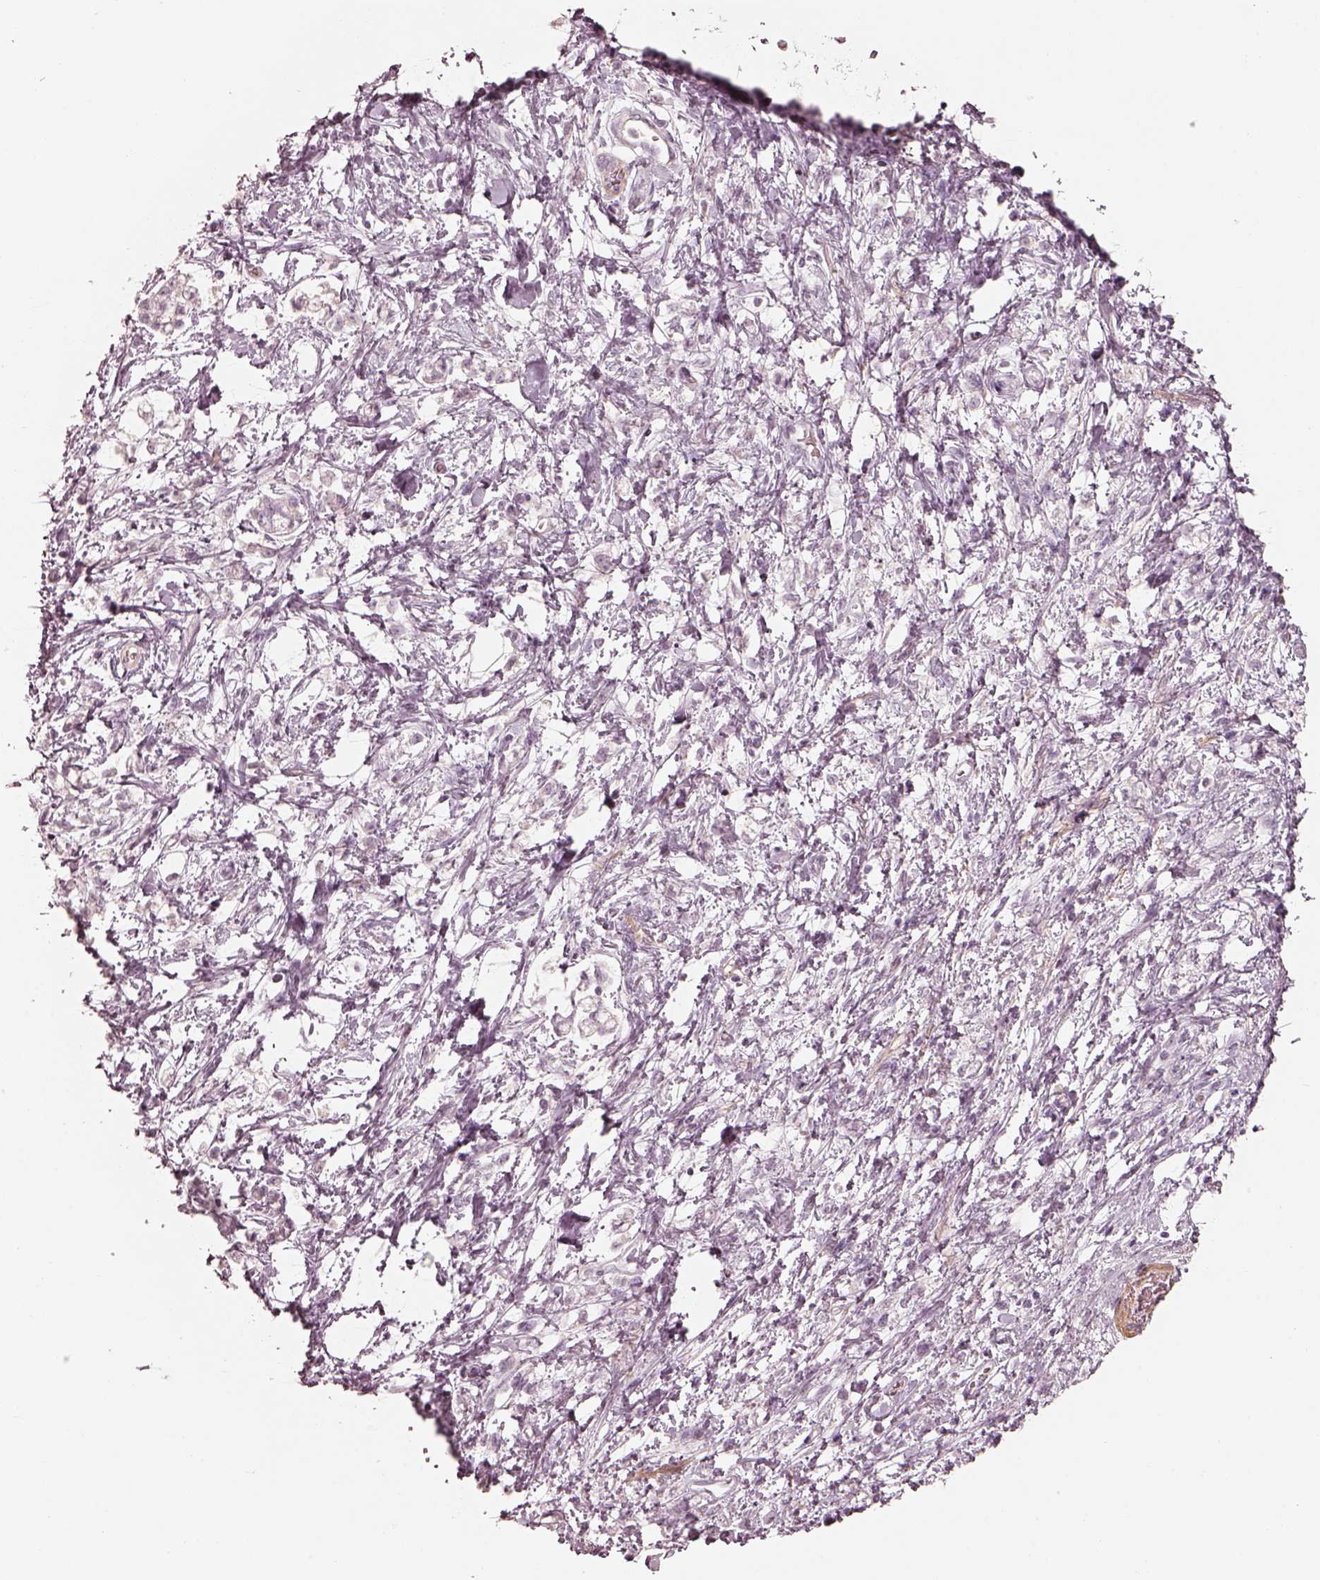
{"staining": {"intensity": "negative", "quantity": "none", "location": "none"}, "tissue": "stomach cancer", "cell_type": "Tumor cells", "image_type": "cancer", "snomed": [{"axis": "morphology", "description": "Adenocarcinoma, NOS"}, {"axis": "topography", "description": "Stomach"}], "caption": "A photomicrograph of human stomach adenocarcinoma is negative for staining in tumor cells.", "gene": "PRLHR", "patient": {"sex": "female", "age": 60}}